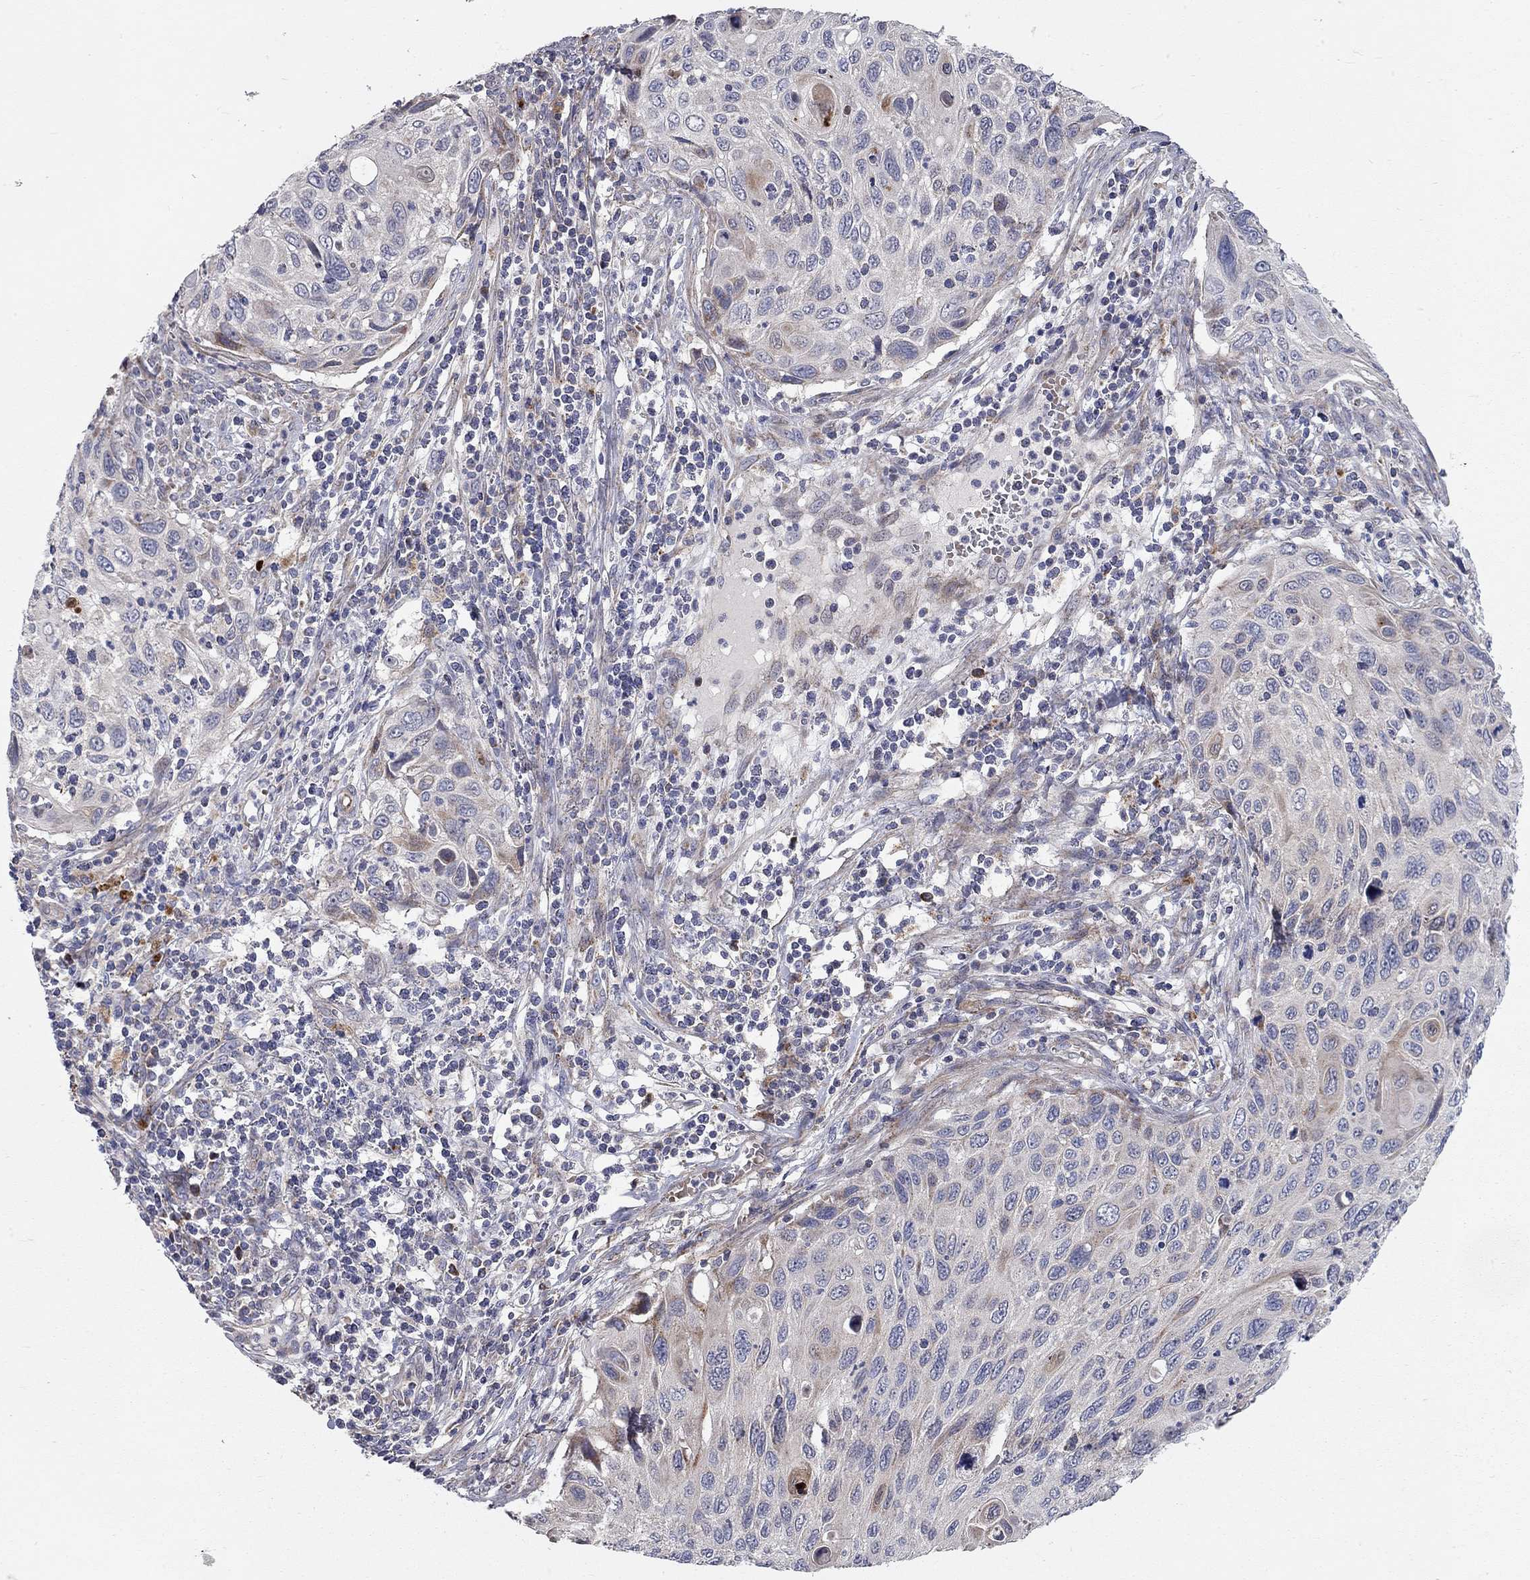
{"staining": {"intensity": "weak", "quantity": "<25%", "location": "cytoplasmic/membranous"}, "tissue": "cervical cancer", "cell_type": "Tumor cells", "image_type": "cancer", "snomed": [{"axis": "morphology", "description": "Squamous cell carcinoma, NOS"}, {"axis": "topography", "description": "Cervix"}], "caption": "A micrograph of human cervical cancer (squamous cell carcinoma) is negative for staining in tumor cells.", "gene": "KANSL1L", "patient": {"sex": "female", "age": 70}}